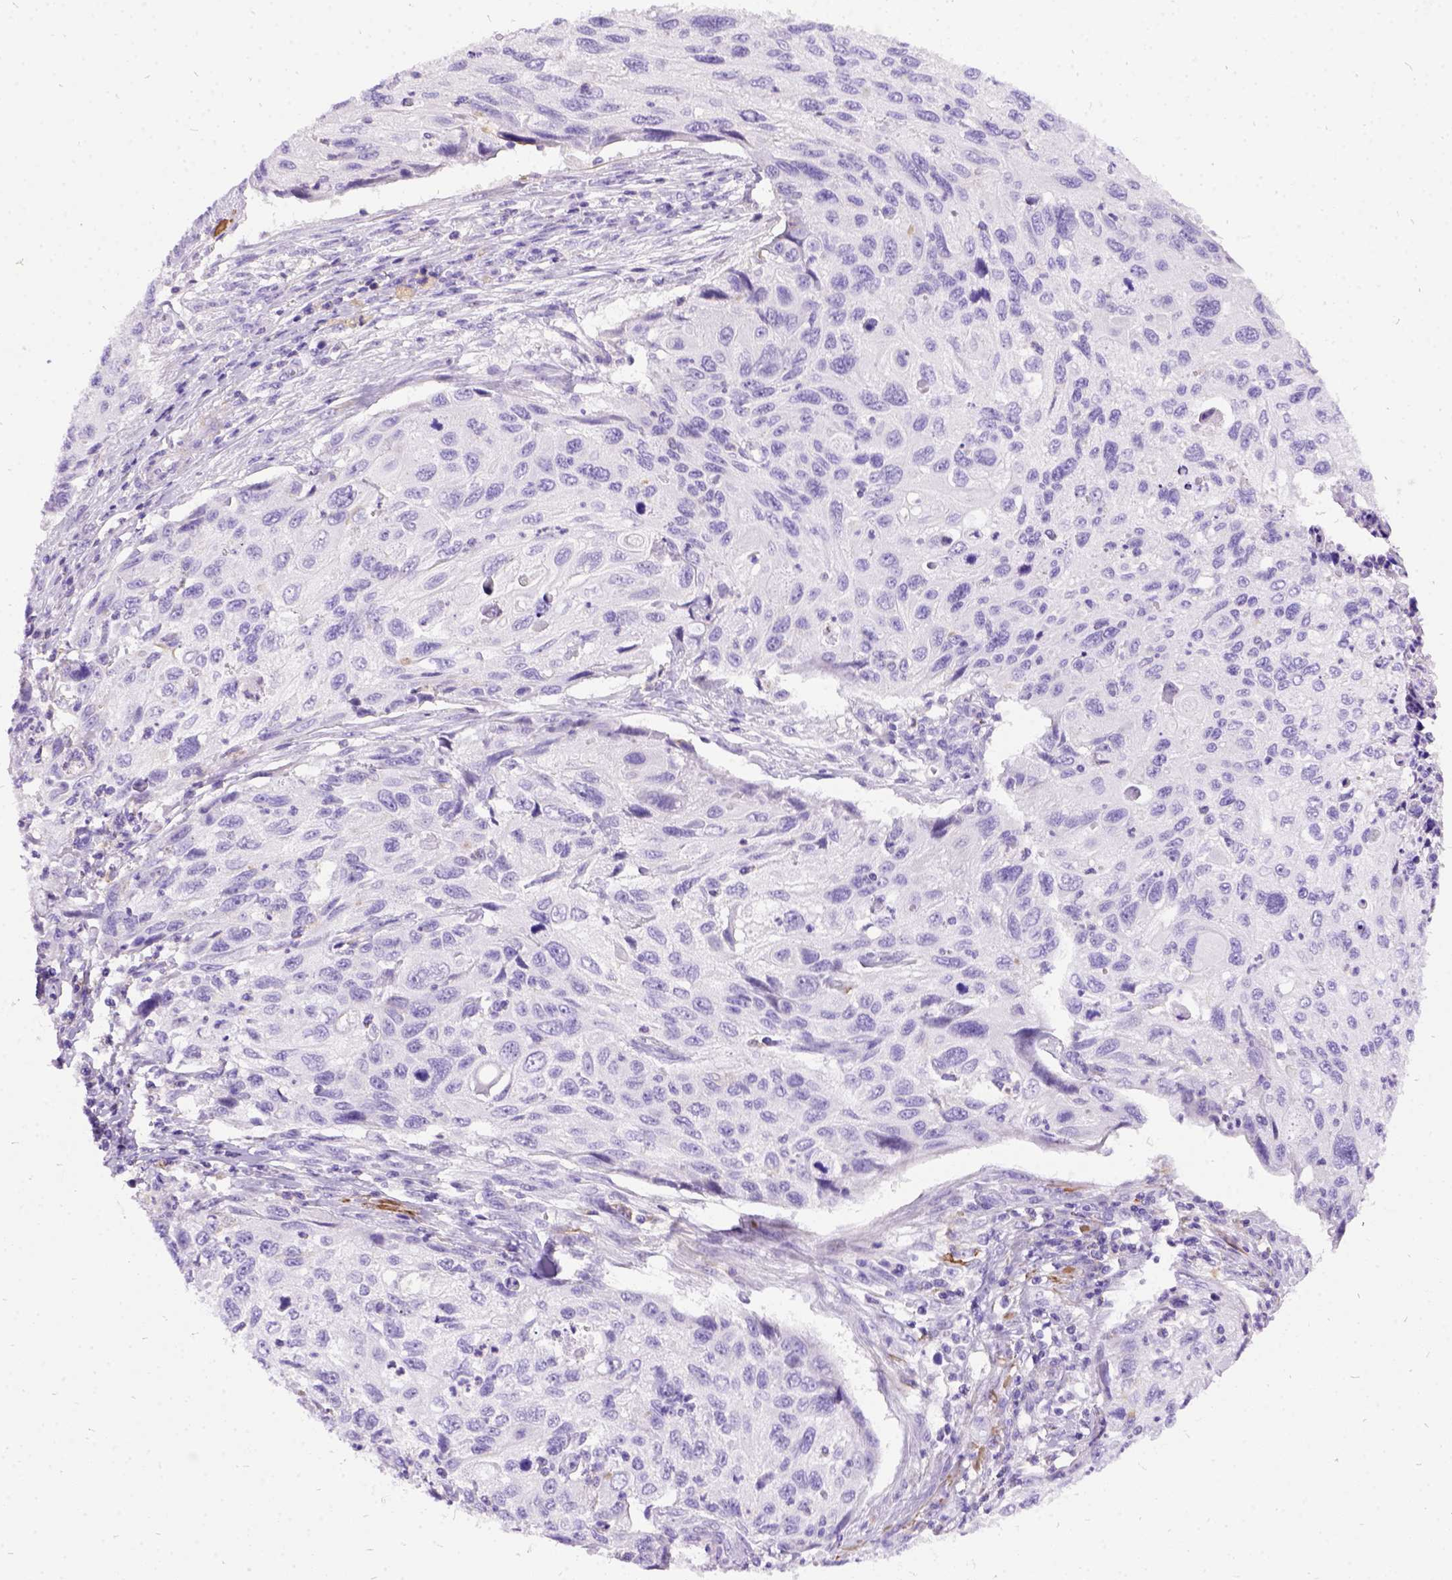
{"staining": {"intensity": "negative", "quantity": "none", "location": "none"}, "tissue": "cervical cancer", "cell_type": "Tumor cells", "image_type": "cancer", "snomed": [{"axis": "morphology", "description": "Squamous cell carcinoma, NOS"}, {"axis": "topography", "description": "Cervix"}], "caption": "Cervical cancer (squamous cell carcinoma) was stained to show a protein in brown. There is no significant staining in tumor cells.", "gene": "PRG2", "patient": {"sex": "female", "age": 70}}